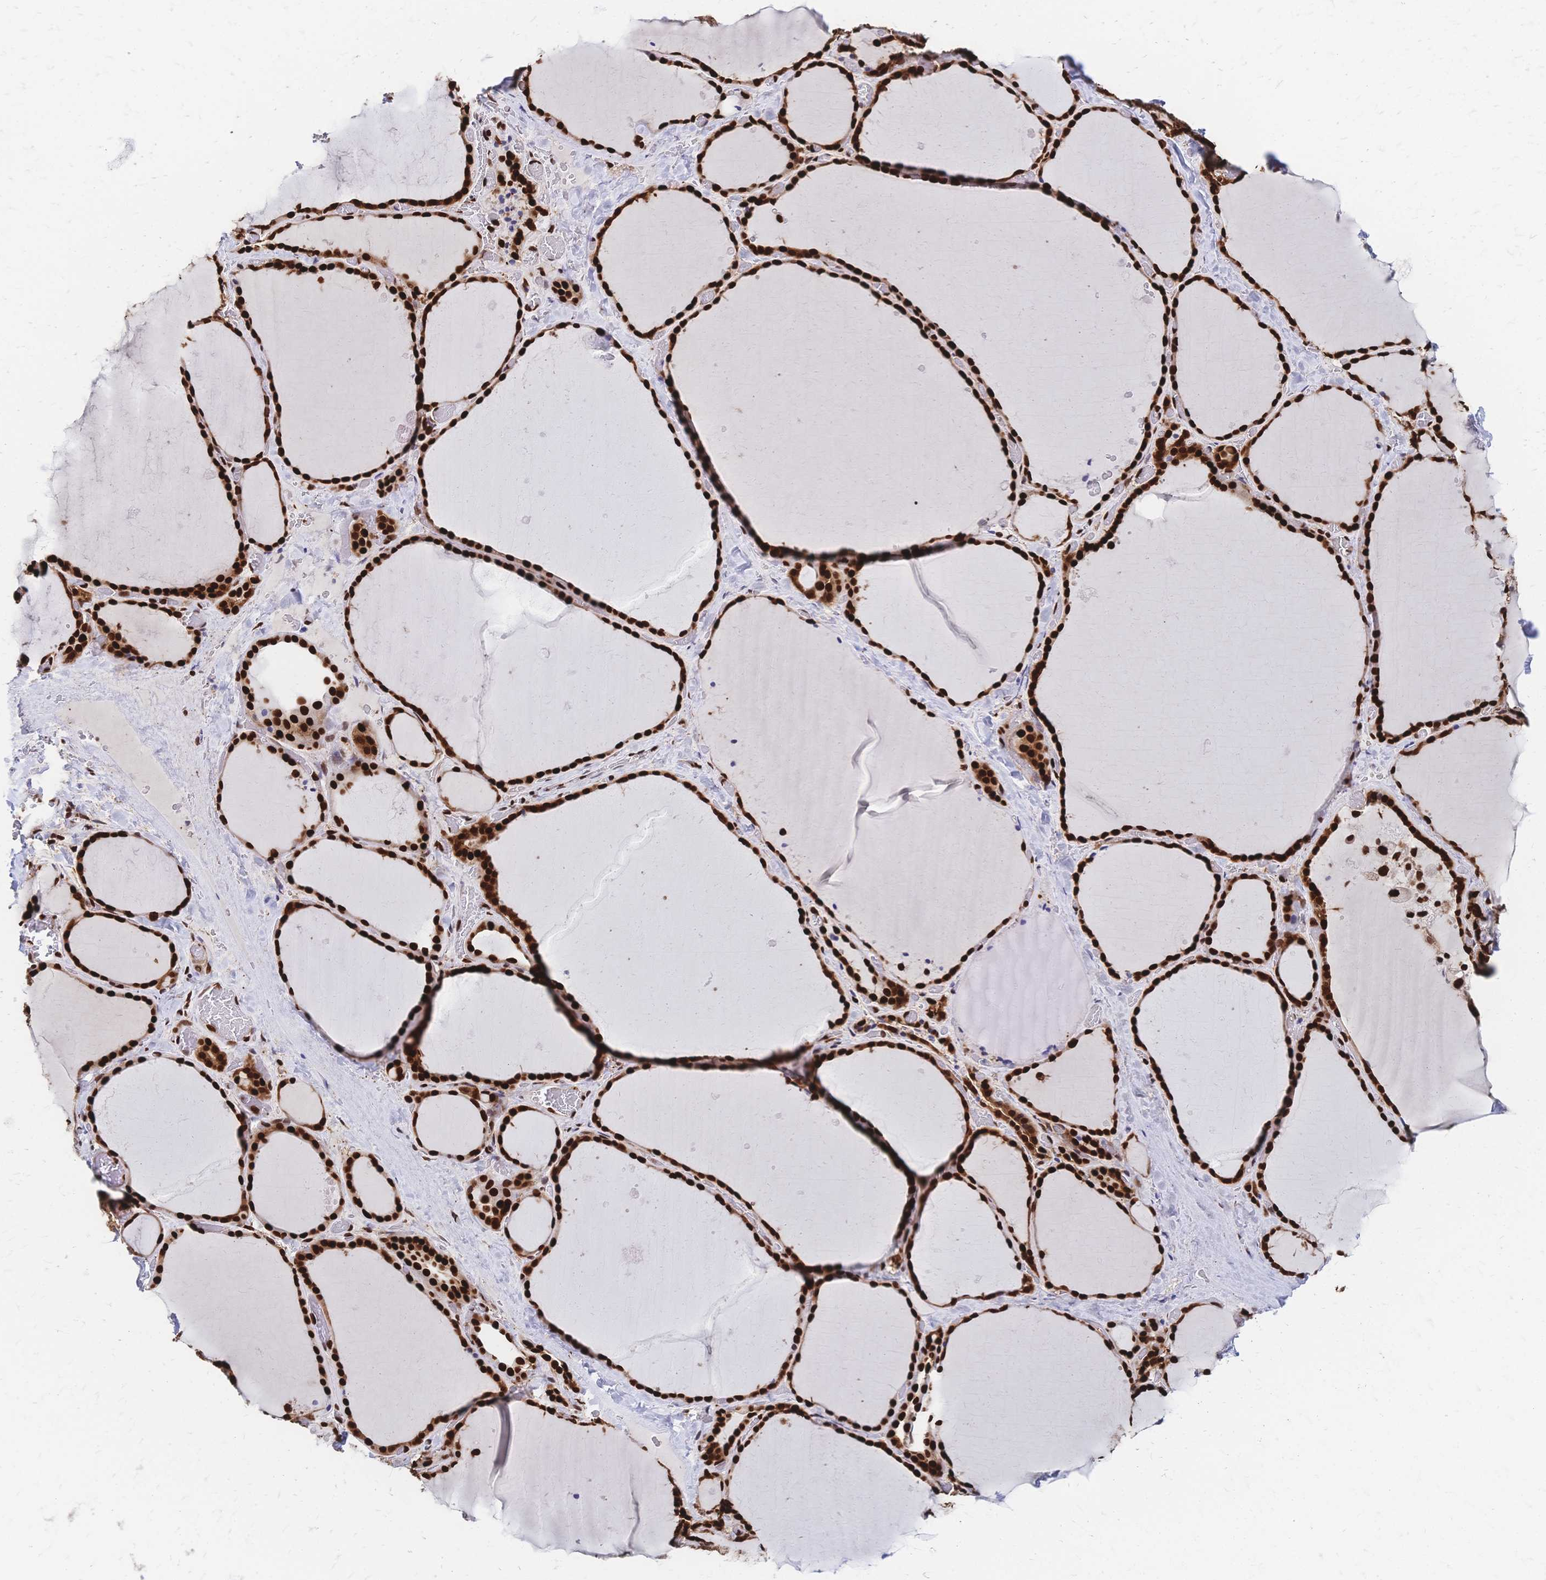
{"staining": {"intensity": "strong", "quantity": ">75%", "location": "nuclear"}, "tissue": "thyroid gland", "cell_type": "Glandular cells", "image_type": "normal", "snomed": [{"axis": "morphology", "description": "Normal tissue, NOS"}, {"axis": "topography", "description": "Thyroid gland"}], "caption": "Protein staining demonstrates strong nuclear staining in about >75% of glandular cells in benign thyroid gland. Ihc stains the protein of interest in brown and the nuclei are stained blue.", "gene": "HDGF", "patient": {"sex": "female", "age": 36}}